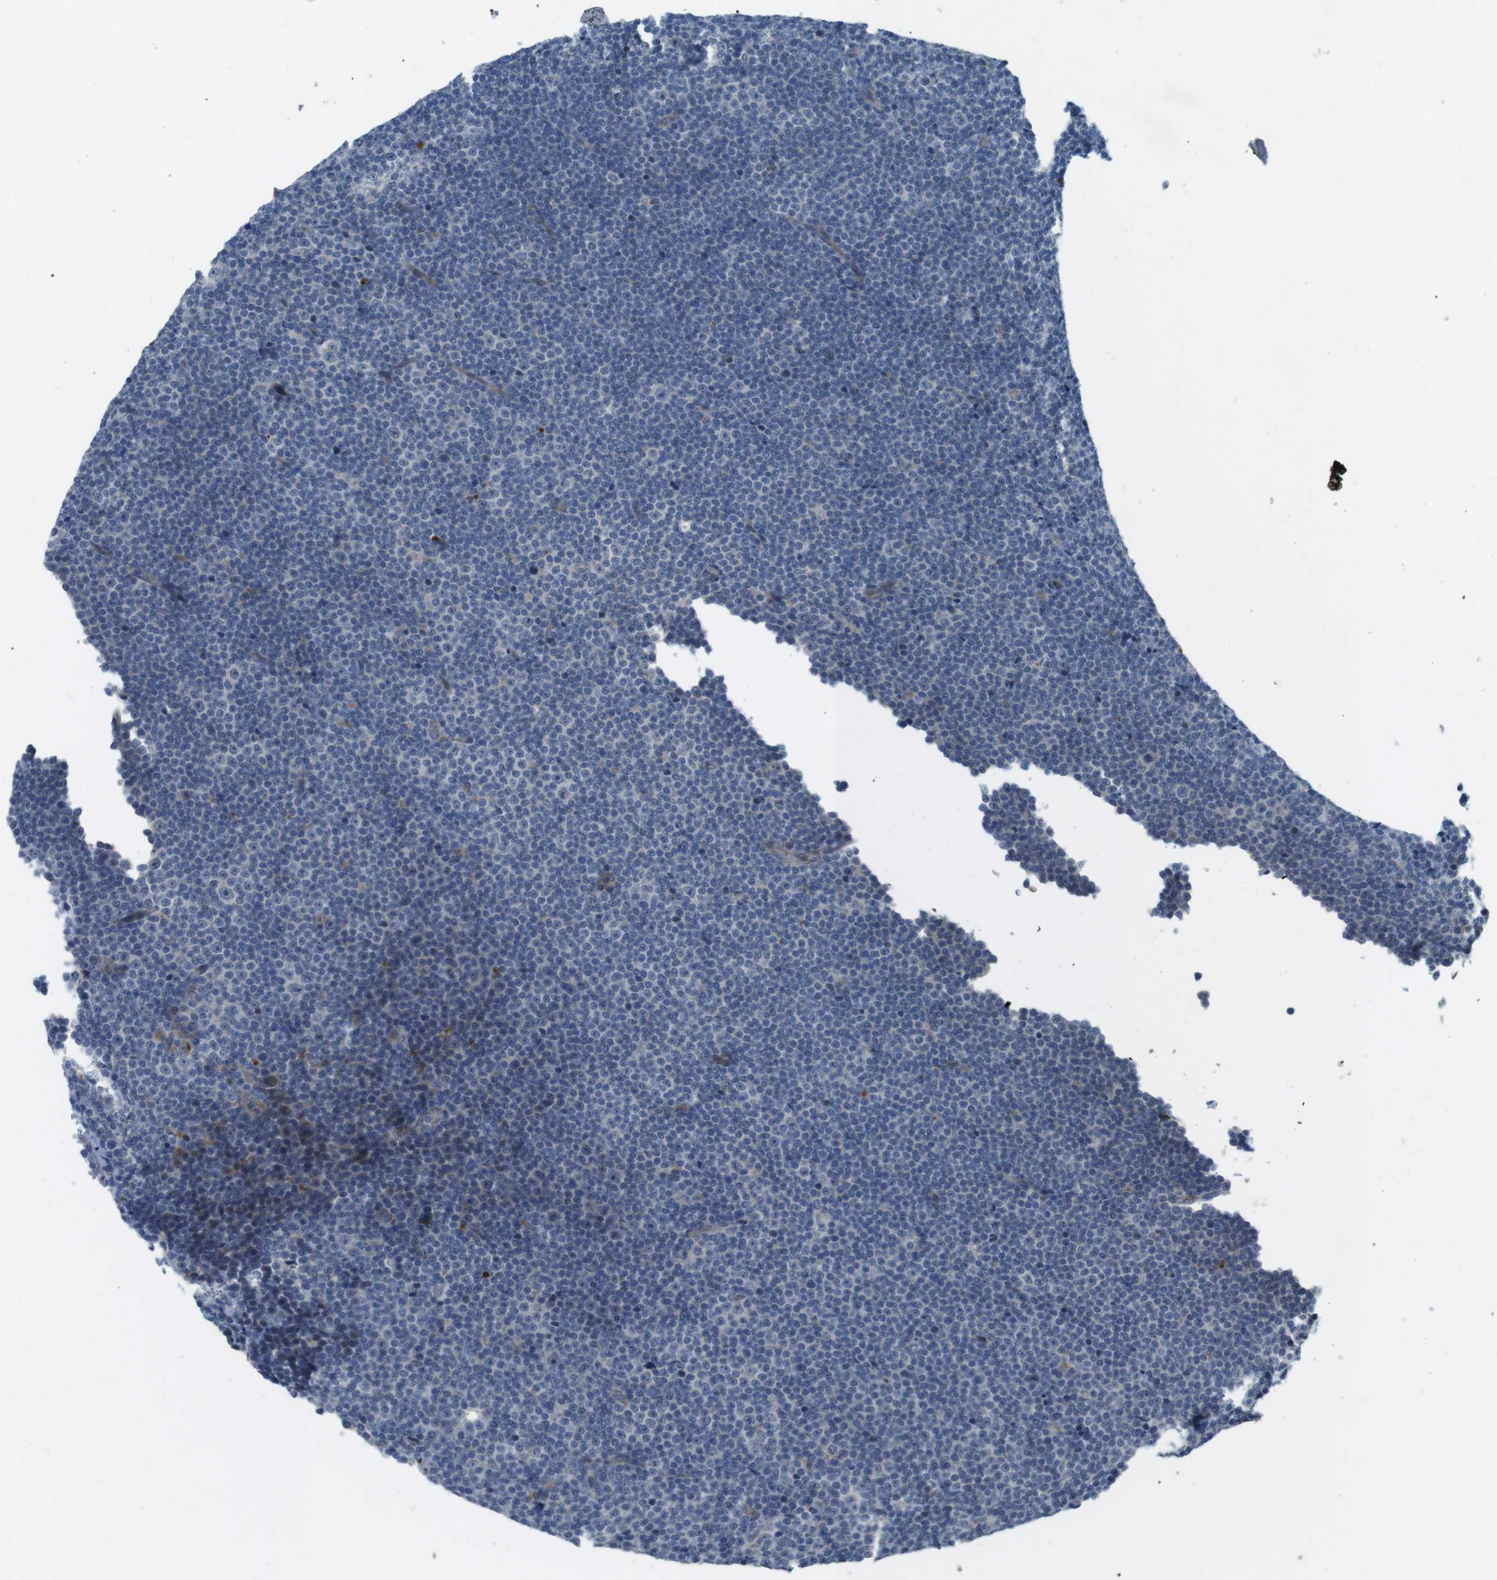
{"staining": {"intensity": "negative", "quantity": "none", "location": "none"}, "tissue": "lymphoma", "cell_type": "Tumor cells", "image_type": "cancer", "snomed": [{"axis": "morphology", "description": "Malignant lymphoma, non-Hodgkin's type, Low grade"}, {"axis": "topography", "description": "Lymph node"}], "caption": "IHC histopathology image of neoplastic tissue: human malignant lymphoma, non-Hodgkin's type (low-grade) stained with DAB (3,3'-diaminobenzidine) exhibits no significant protein expression in tumor cells. (DAB (3,3'-diaminobenzidine) immunohistochemistry, high magnification).", "gene": "TYW1", "patient": {"sex": "female", "age": 67}}